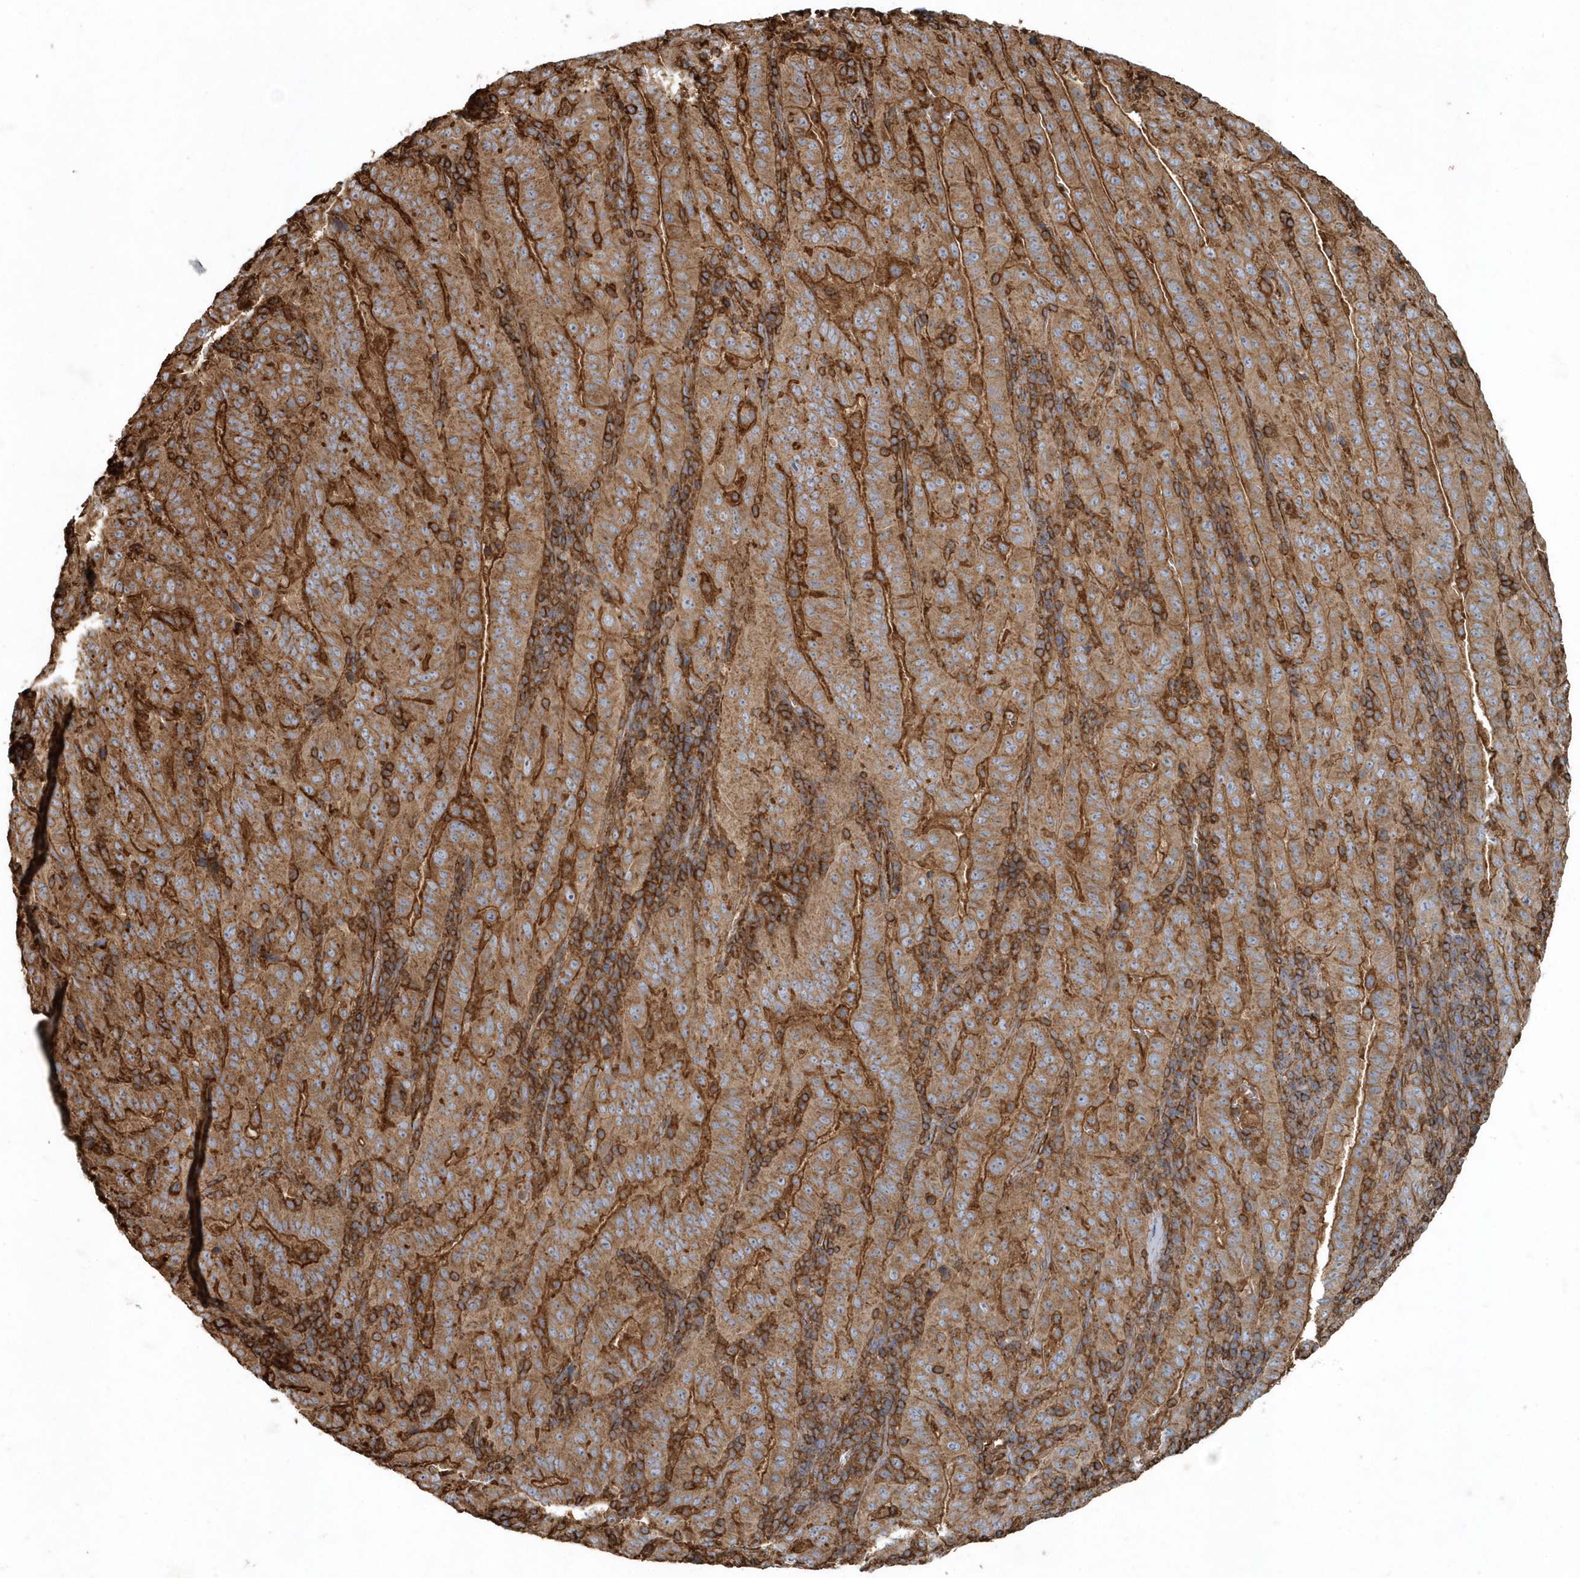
{"staining": {"intensity": "strong", "quantity": ">75%", "location": "cytoplasmic/membranous"}, "tissue": "pancreatic cancer", "cell_type": "Tumor cells", "image_type": "cancer", "snomed": [{"axis": "morphology", "description": "Adenocarcinoma, NOS"}, {"axis": "topography", "description": "Pancreas"}], "caption": "A micrograph of pancreatic cancer stained for a protein demonstrates strong cytoplasmic/membranous brown staining in tumor cells.", "gene": "MMUT", "patient": {"sex": "male", "age": 63}}